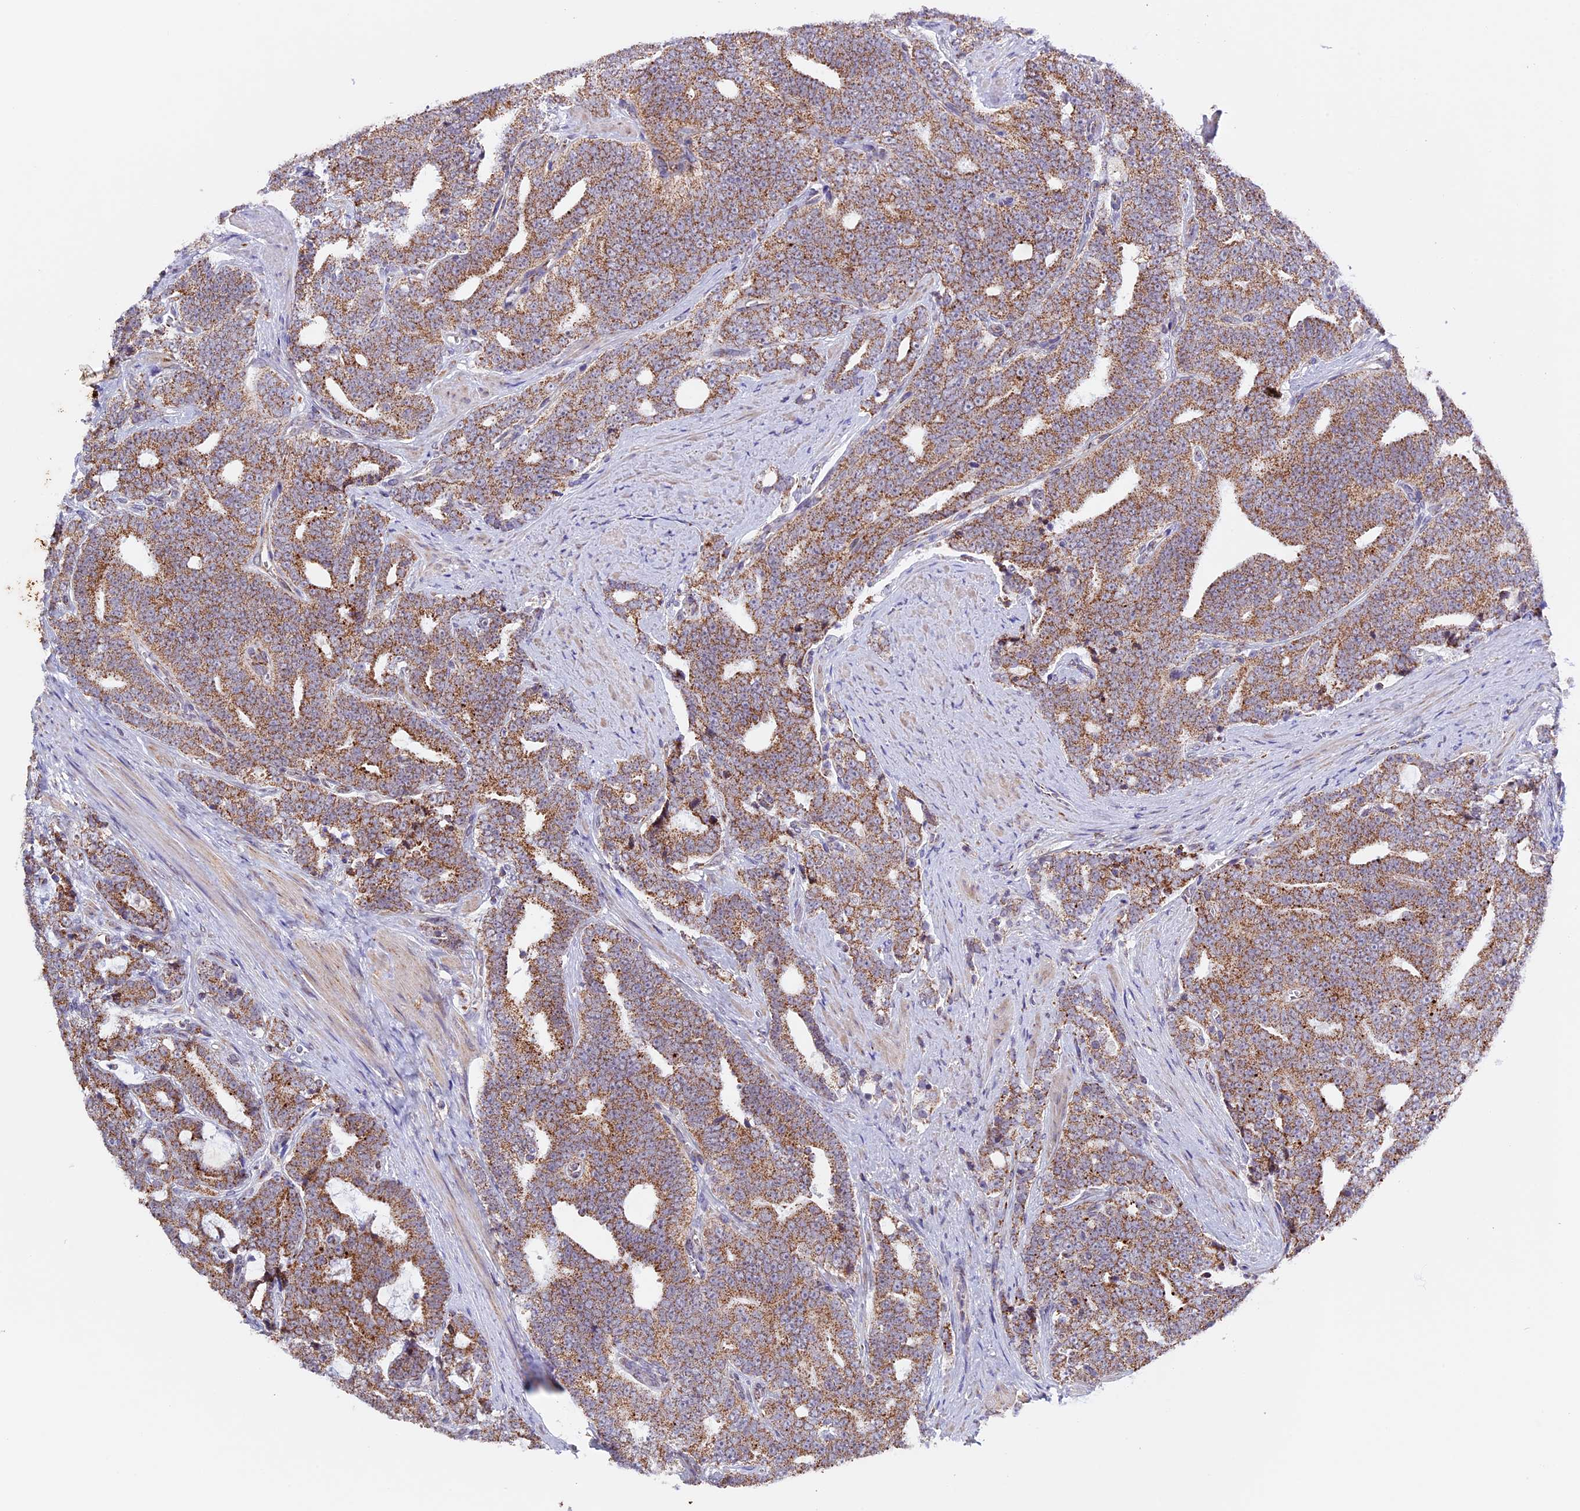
{"staining": {"intensity": "moderate", "quantity": ">75%", "location": "cytoplasmic/membranous"}, "tissue": "prostate cancer", "cell_type": "Tumor cells", "image_type": "cancer", "snomed": [{"axis": "morphology", "description": "Adenocarcinoma, High grade"}, {"axis": "topography", "description": "Prostate and seminal vesicle, NOS"}], "caption": "Protein expression analysis of prostate cancer demonstrates moderate cytoplasmic/membranous staining in approximately >75% of tumor cells. The protein is shown in brown color, while the nuclei are stained blue.", "gene": "TFAM", "patient": {"sex": "male", "age": 67}}